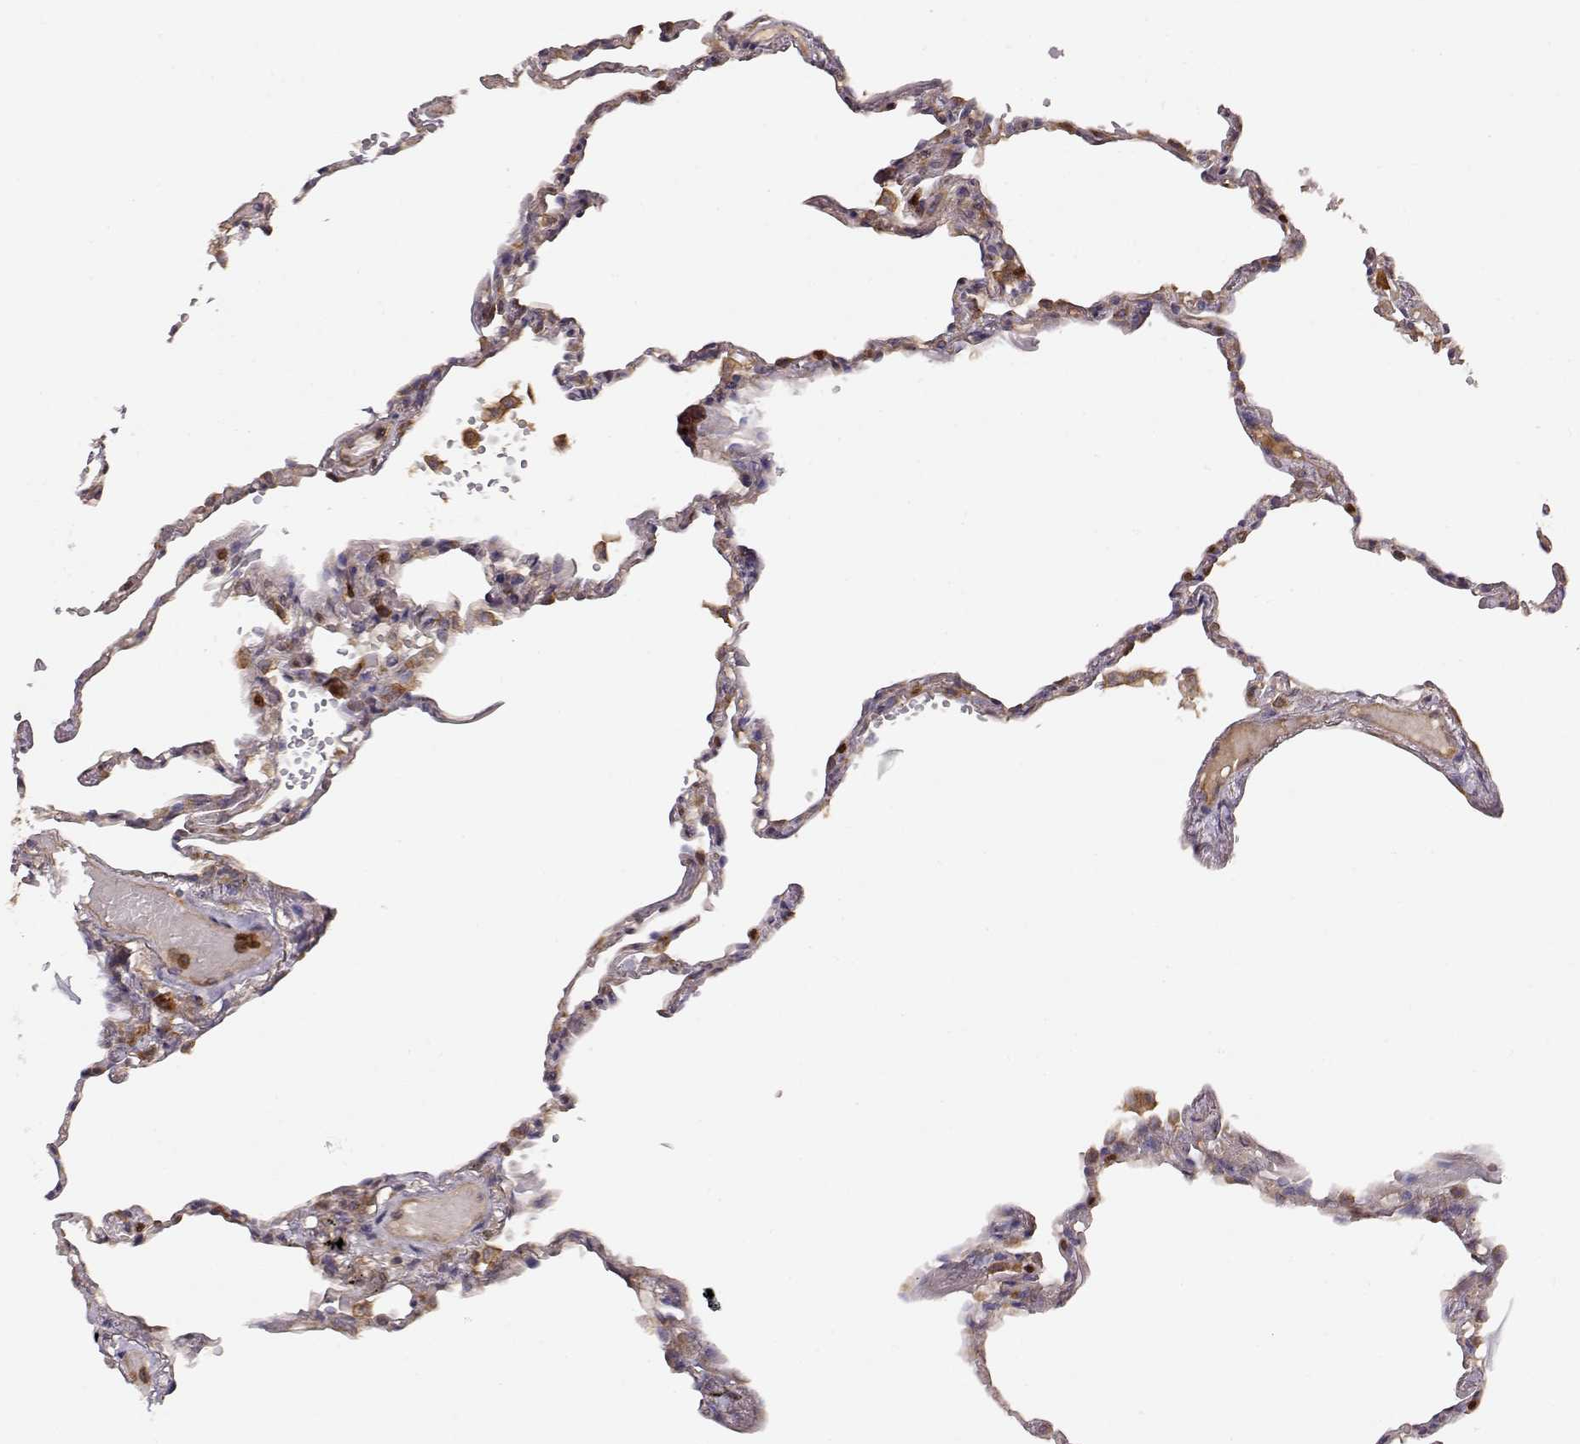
{"staining": {"intensity": "moderate", "quantity": "25%-75%", "location": "cytoplasmic/membranous"}, "tissue": "lung", "cell_type": "Alveolar cells", "image_type": "normal", "snomed": [{"axis": "morphology", "description": "Normal tissue, NOS"}, {"axis": "topography", "description": "Lung"}], "caption": "A medium amount of moderate cytoplasmic/membranous positivity is appreciated in approximately 25%-75% of alveolar cells in unremarkable lung.", "gene": "ARHGEF2", "patient": {"sex": "male", "age": 78}}